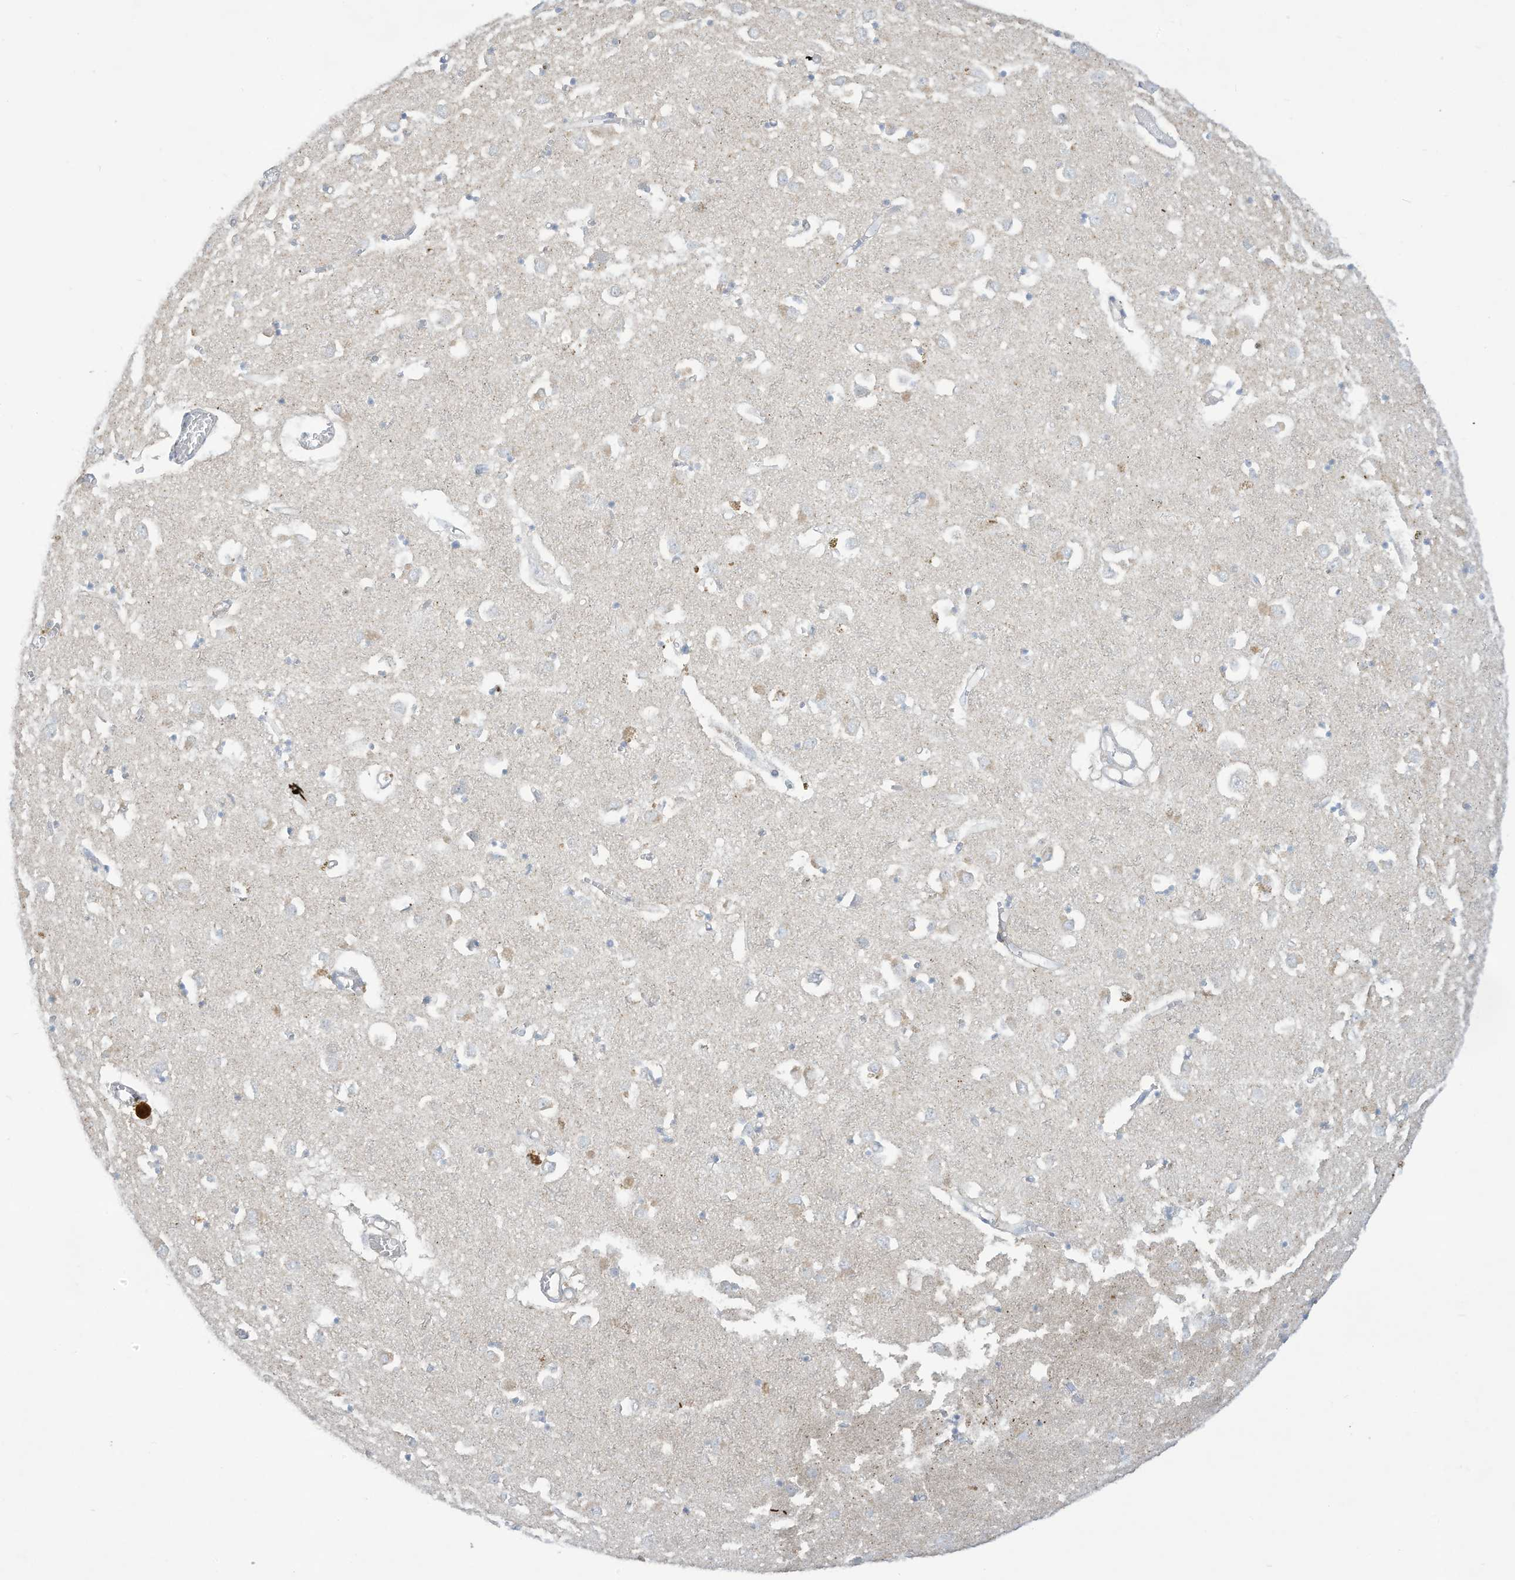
{"staining": {"intensity": "negative", "quantity": "none", "location": "none"}, "tissue": "caudate", "cell_type": "Glial cells", "image_type": "normal", "snomed": [{"axis": "morphology", "description": "Normal tissue, NOS"}, {"axis": "topography", "description": "Lateral ventricle wall"}], "caption": "The immunohistochemistry (IHC) photomicrograph has no significant staining in glial cells of caudate.", "gene": "THNSL2", "patient": {"sex": "male", "age": 70}}